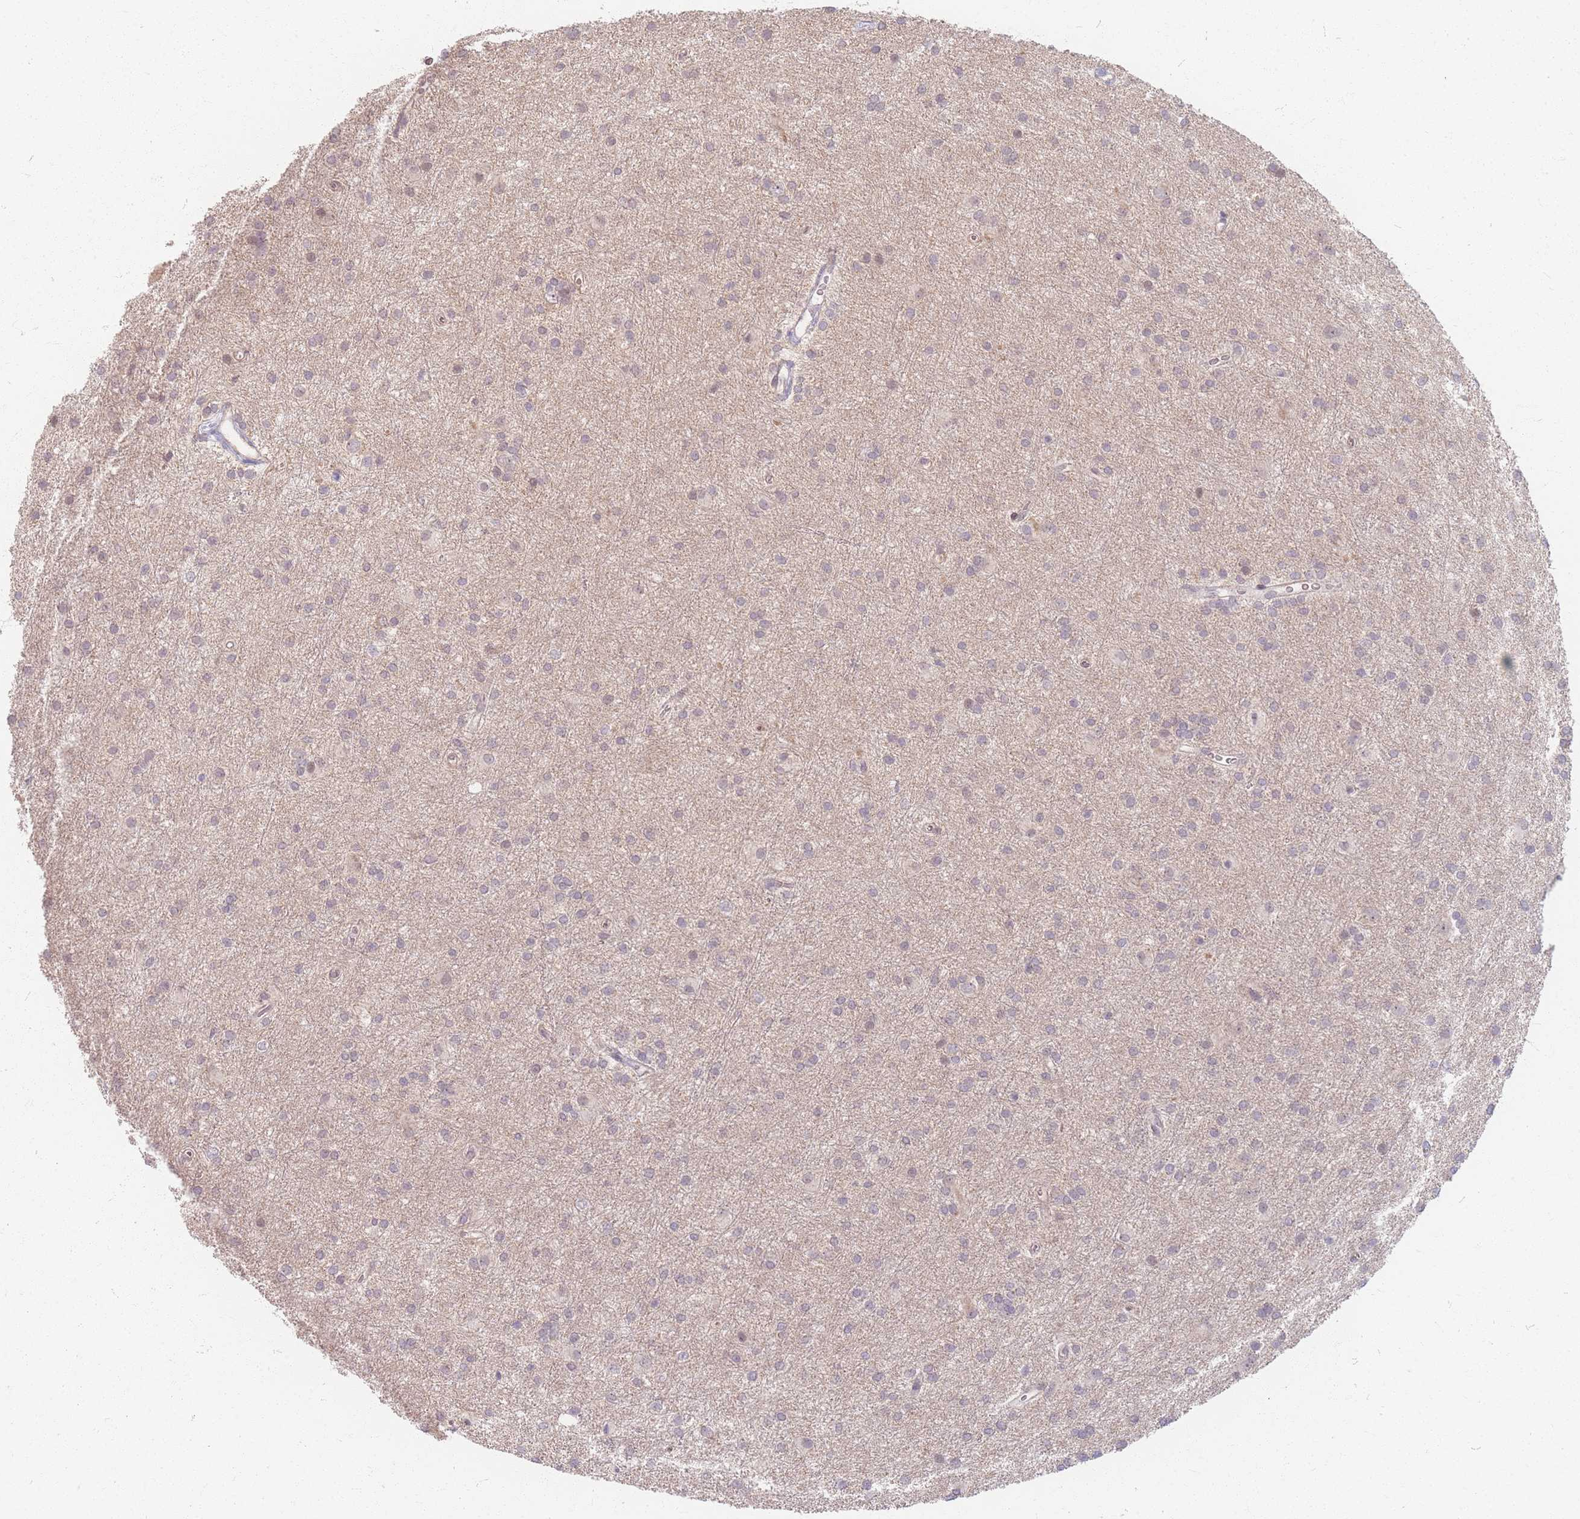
{"staining": {"intensity": "negative", "quantity": "none", "location": "none"}, "tissue": "glioma", "cell_type": "Tumor cells", "image_type": "cancer", "snomed": [{"axis": "morphology", "description": "Glioma, malignant, High grade"}, {"axis": "topography", "description": "Brain"}], "caption": "An IHC histopathology image of malignant glioma (high-grade) is shown. There is no staining in tumor cells of malignant glioma (high-grade).", "gene": "GABRA6", "patient": {"sex": "female", "age": 50}}